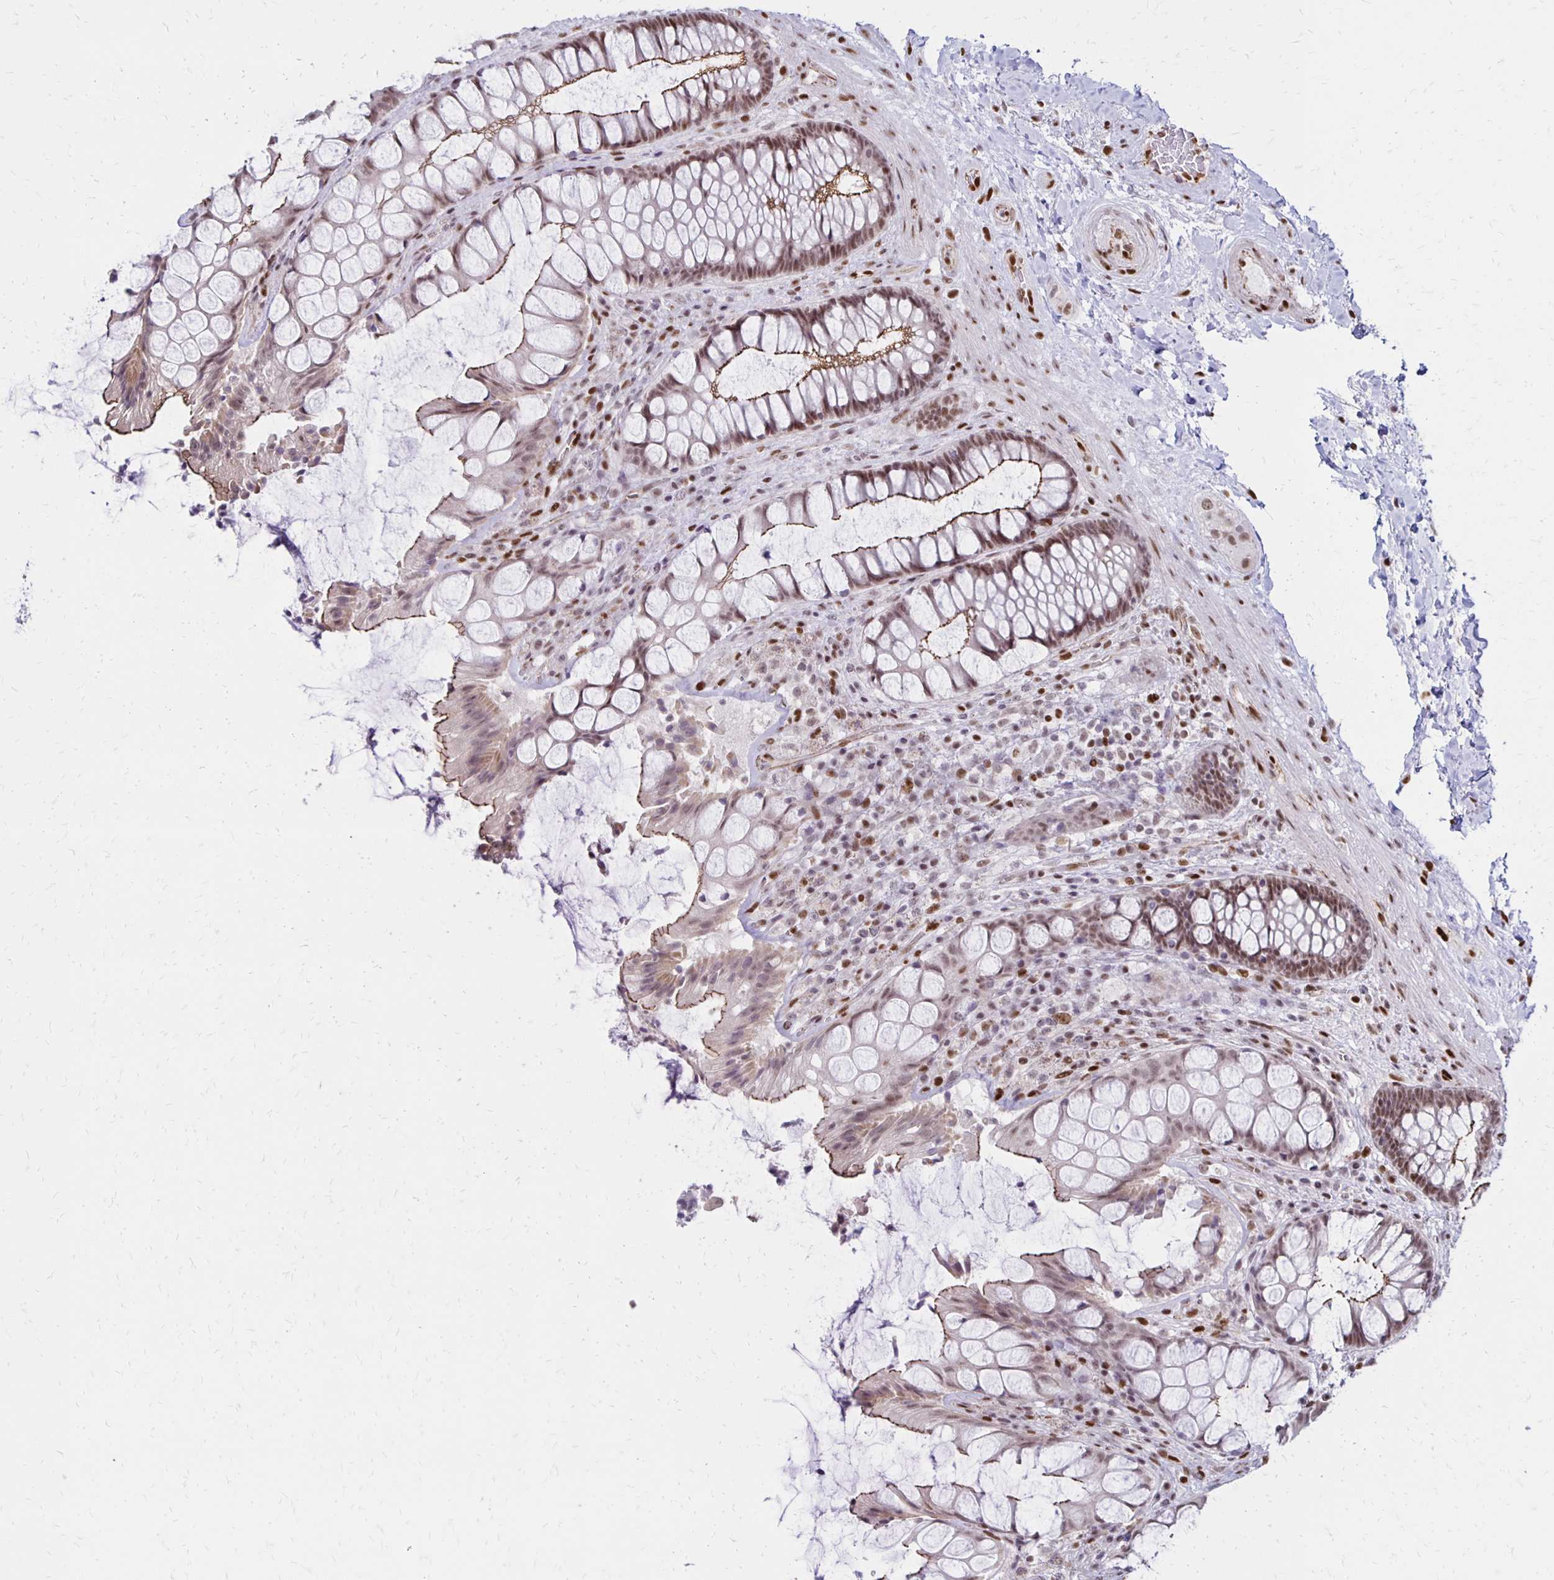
{"staining": {"intensity": "moderate", "quantity": ">75%", "location": "cytoplasmic/membranous,nuclear"}, "tissue": "rectum", "cell_type": "Glandular cells", "image_type": "normal", "snomed": [{"axis": "morphology", "description": "Normal tissue, NOS"}, {"axis": "topography", "description": "Rectum"}], "caption": "Protein analysis of normal rectum demonstrates moderate cytoplasmic/membranous,nuclear positivity in approximately >75% of glandular cells.", "gene": "DDB2", "patient": {"sex": "female", "age": 58}}